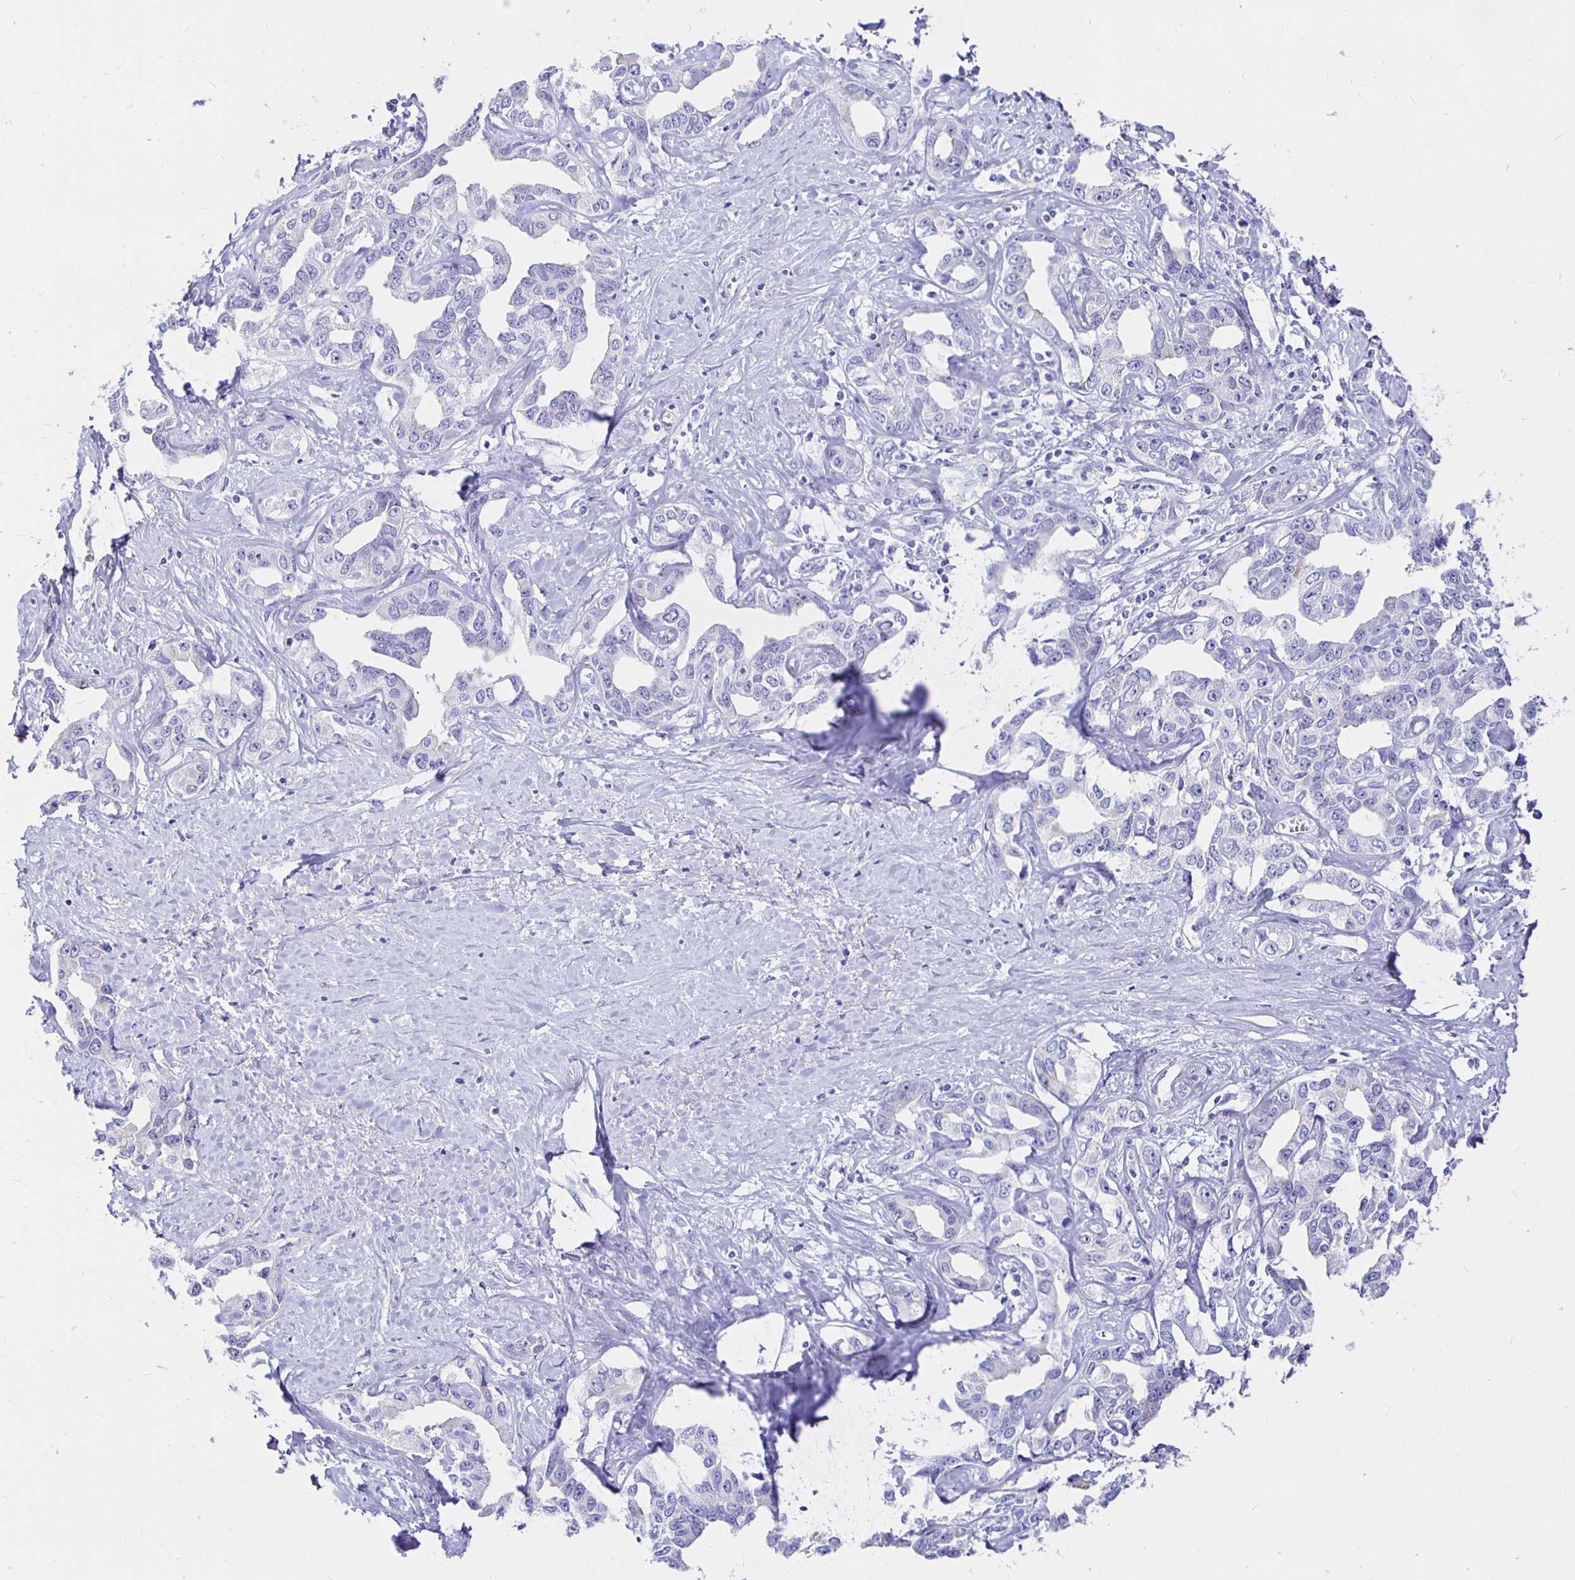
{"staining": {"intensity": "negative", "quantity": "none", "location": "none"}, "tissue": "liver cancer", "cell_type": "Tumor cells", "image_type": "cancer", "snomed": [{"axis": "morphology", "description": "Cholangiocarcinoma"}, {"axis": "topography", "description": "Liver"}], "caption": "Liver cancer (cholangiocarcinoma) stained for a protein using IHC exhibits no positivity tumor cells.", "gene": "UMOD", "patient": {"sex": "male", "age": 59}}